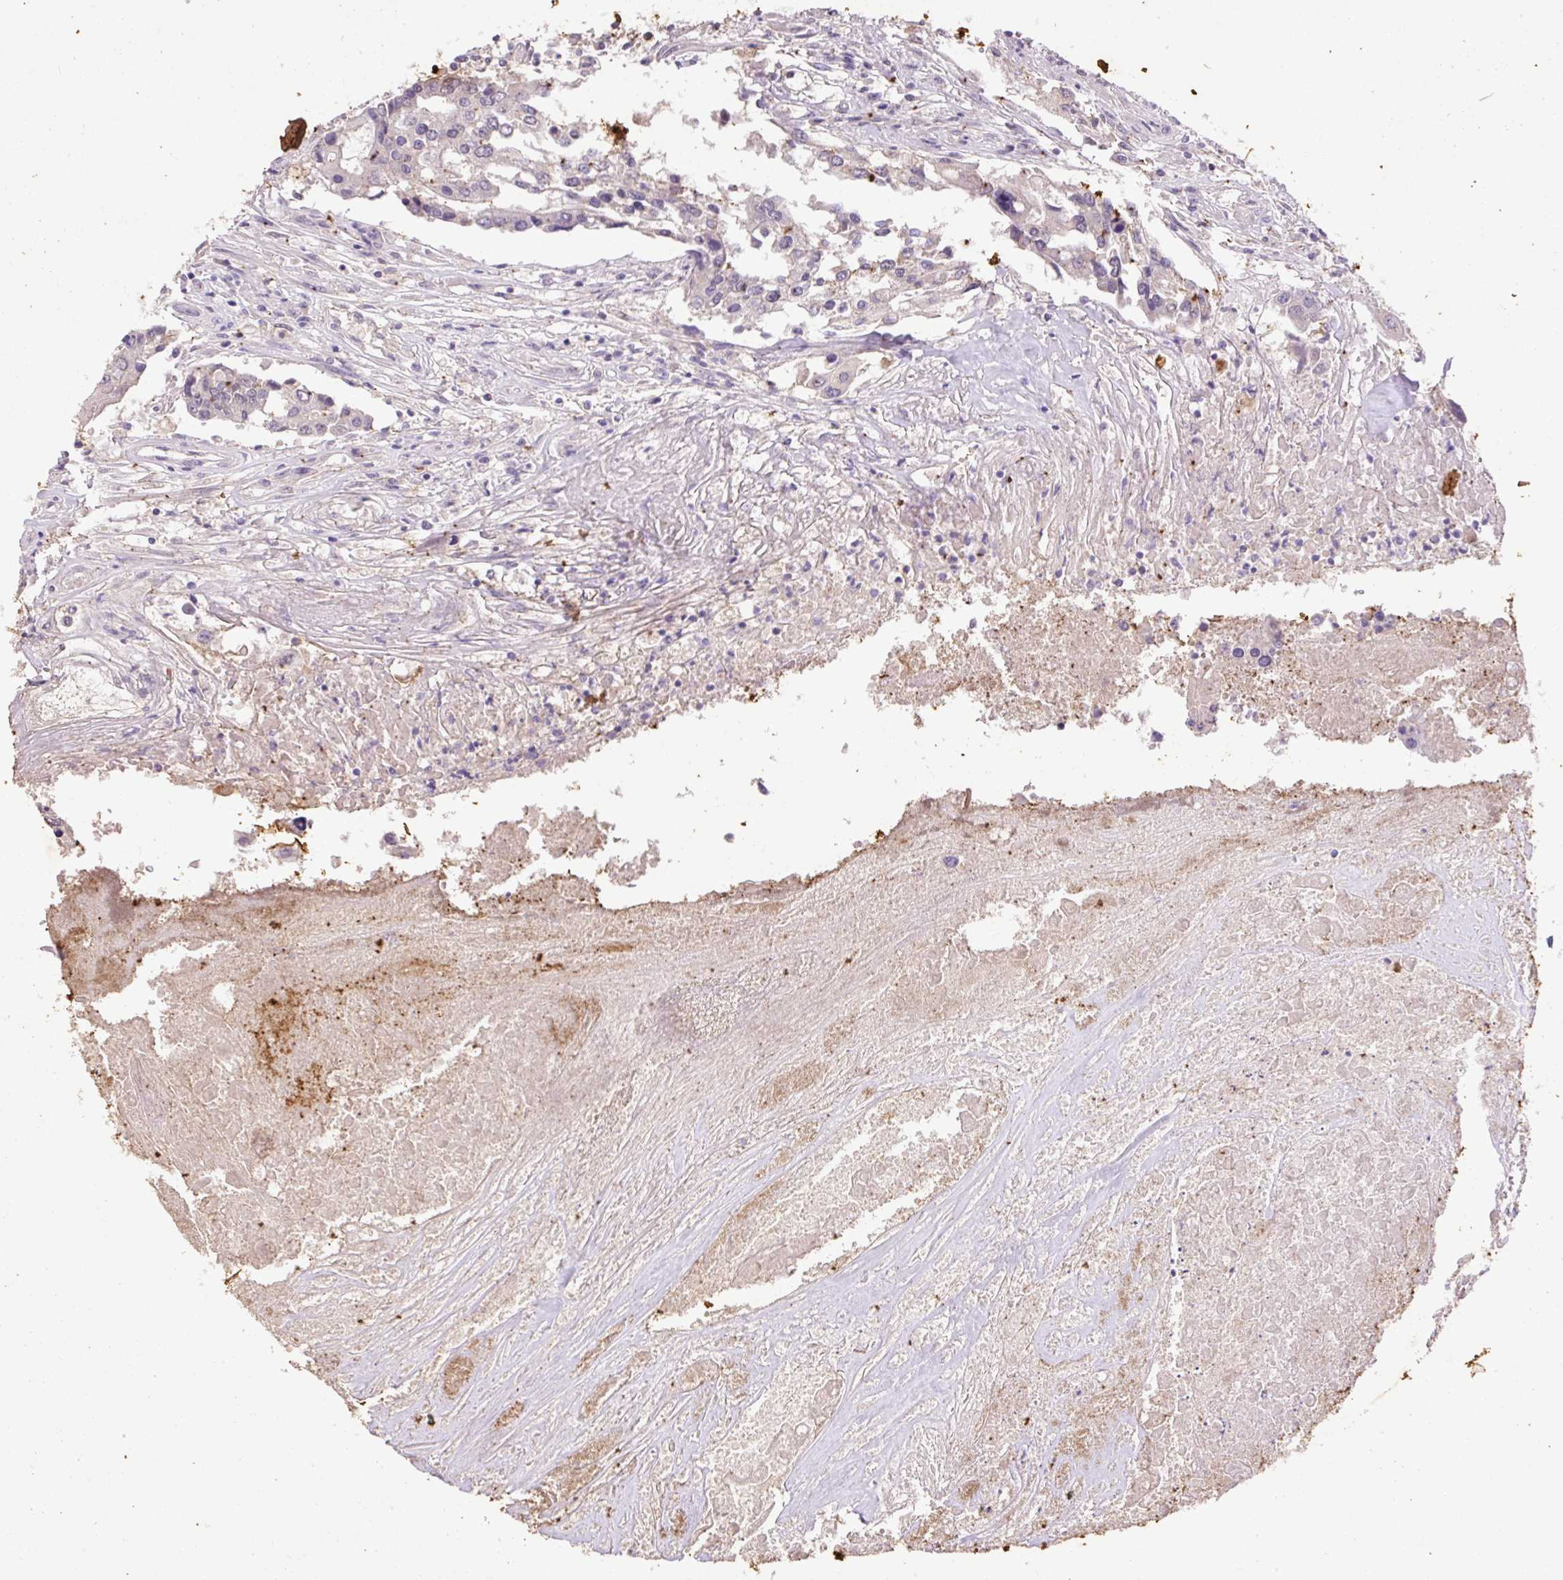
{"staining": {"intensity": "negative", "quantity": "none", "location": "none"}, "tissue": "colorectal cancer", "cell_type": "Tumor cells", "image_type": "cancer", "snomed": [{"axis": "morphology", "description": "Adenocarcinoma, NOS"}, {"axis": "topography", "description": "Colon"}], "caption": "Colorectal cancer (adenocarcinoma) was stained to show a protein in brown. There is no significant staining in tumor cells.", "gene": "LRTM2", "patient": {"sex": "male", "age": 77}}